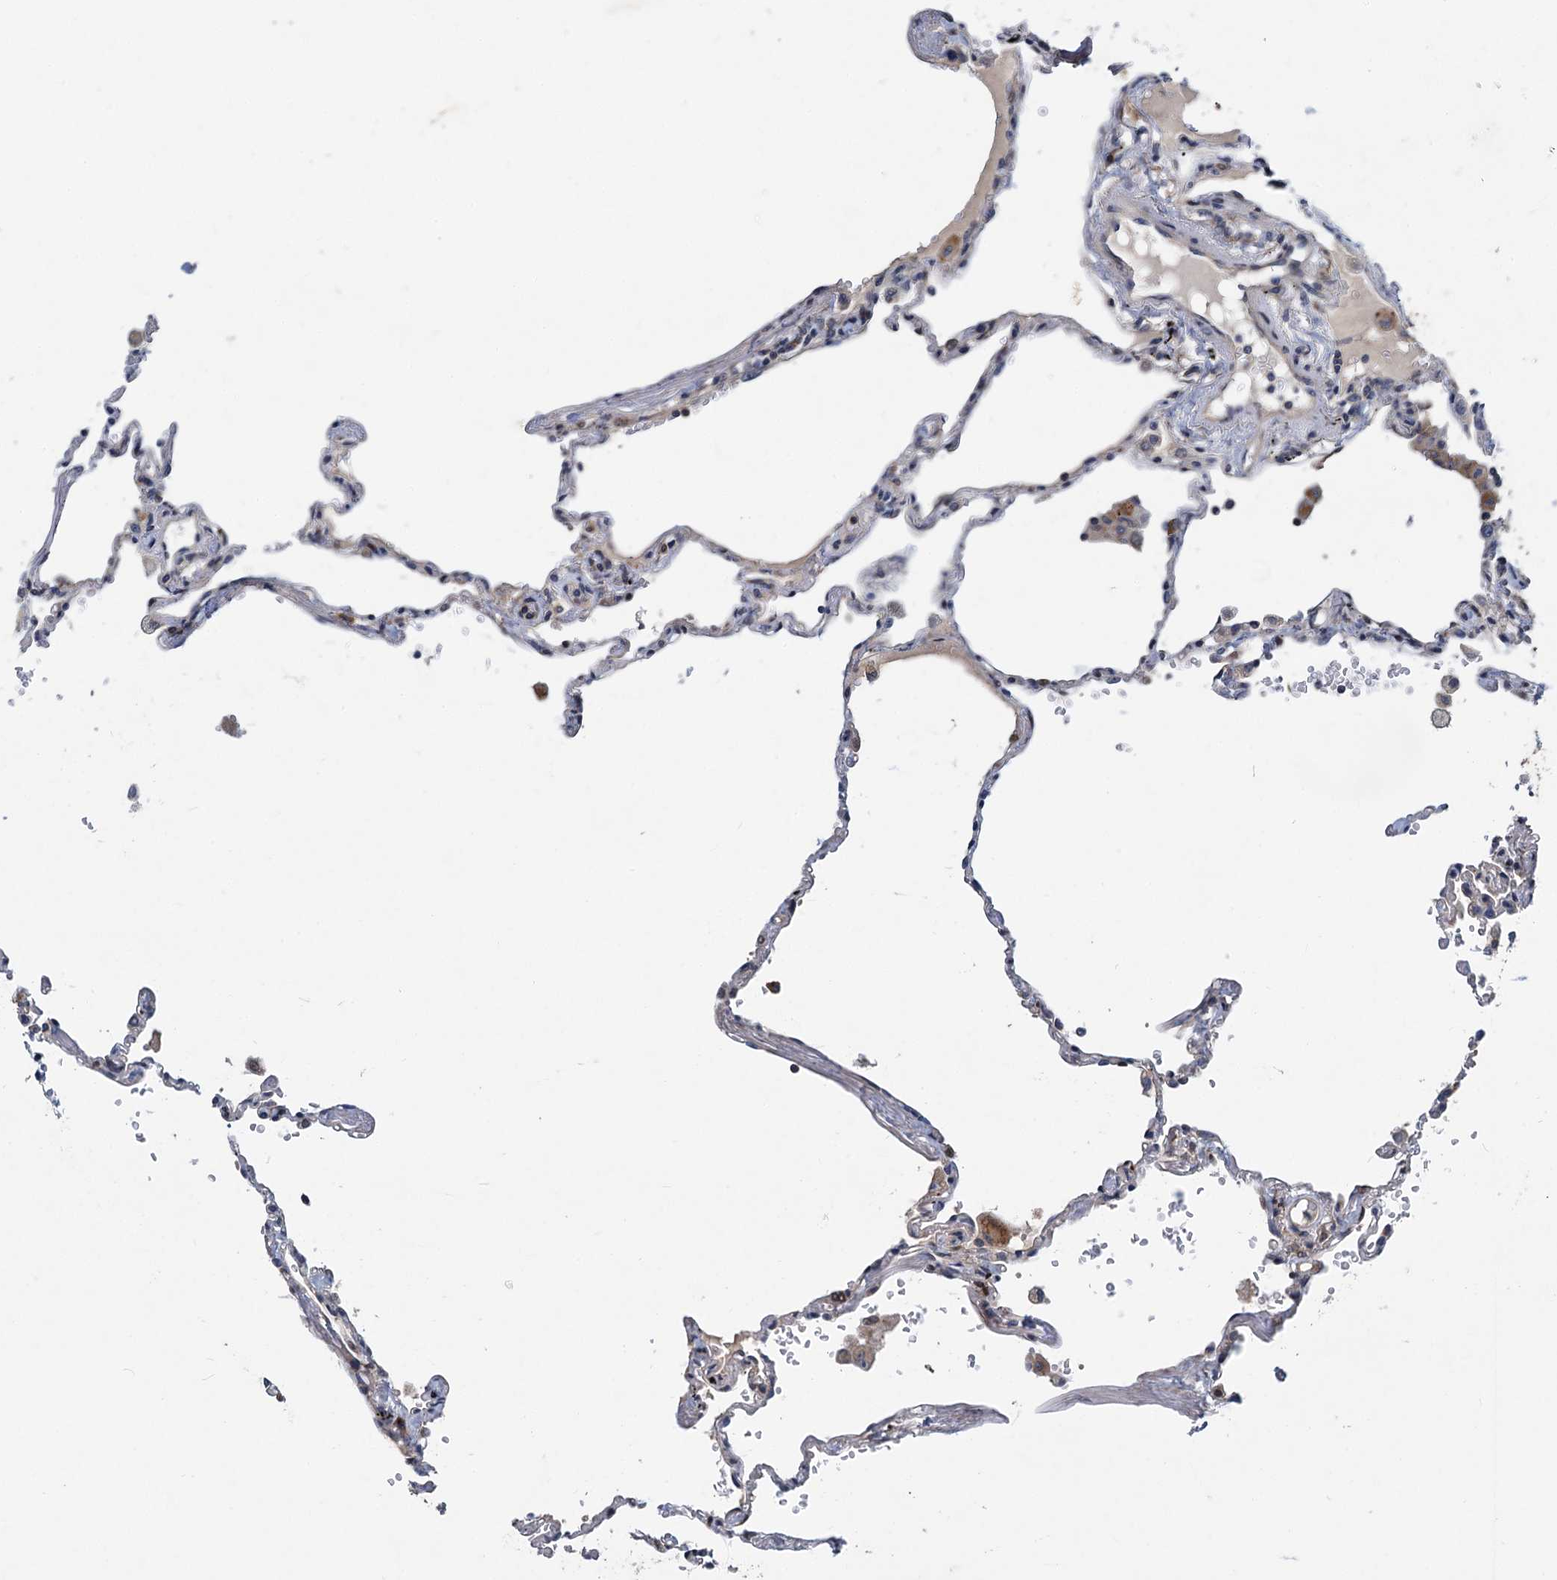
{"staining": {"intensity": "negative", "quantity": "none", "location": "none"}, "tissue": "lung", "cell_type": "Alveolar cells", "image_type": "normal", "snomed": [{"axis": "morphology", "description": "Normal tissue, NOS"}, {"axis": "topography", "description": "Lung"}], "caption": "The micrograph reveals no staining of alveolar cells in unremarkable lung.", "gene": "NBEA", "patient": {"sex": "female", "age": 67}}